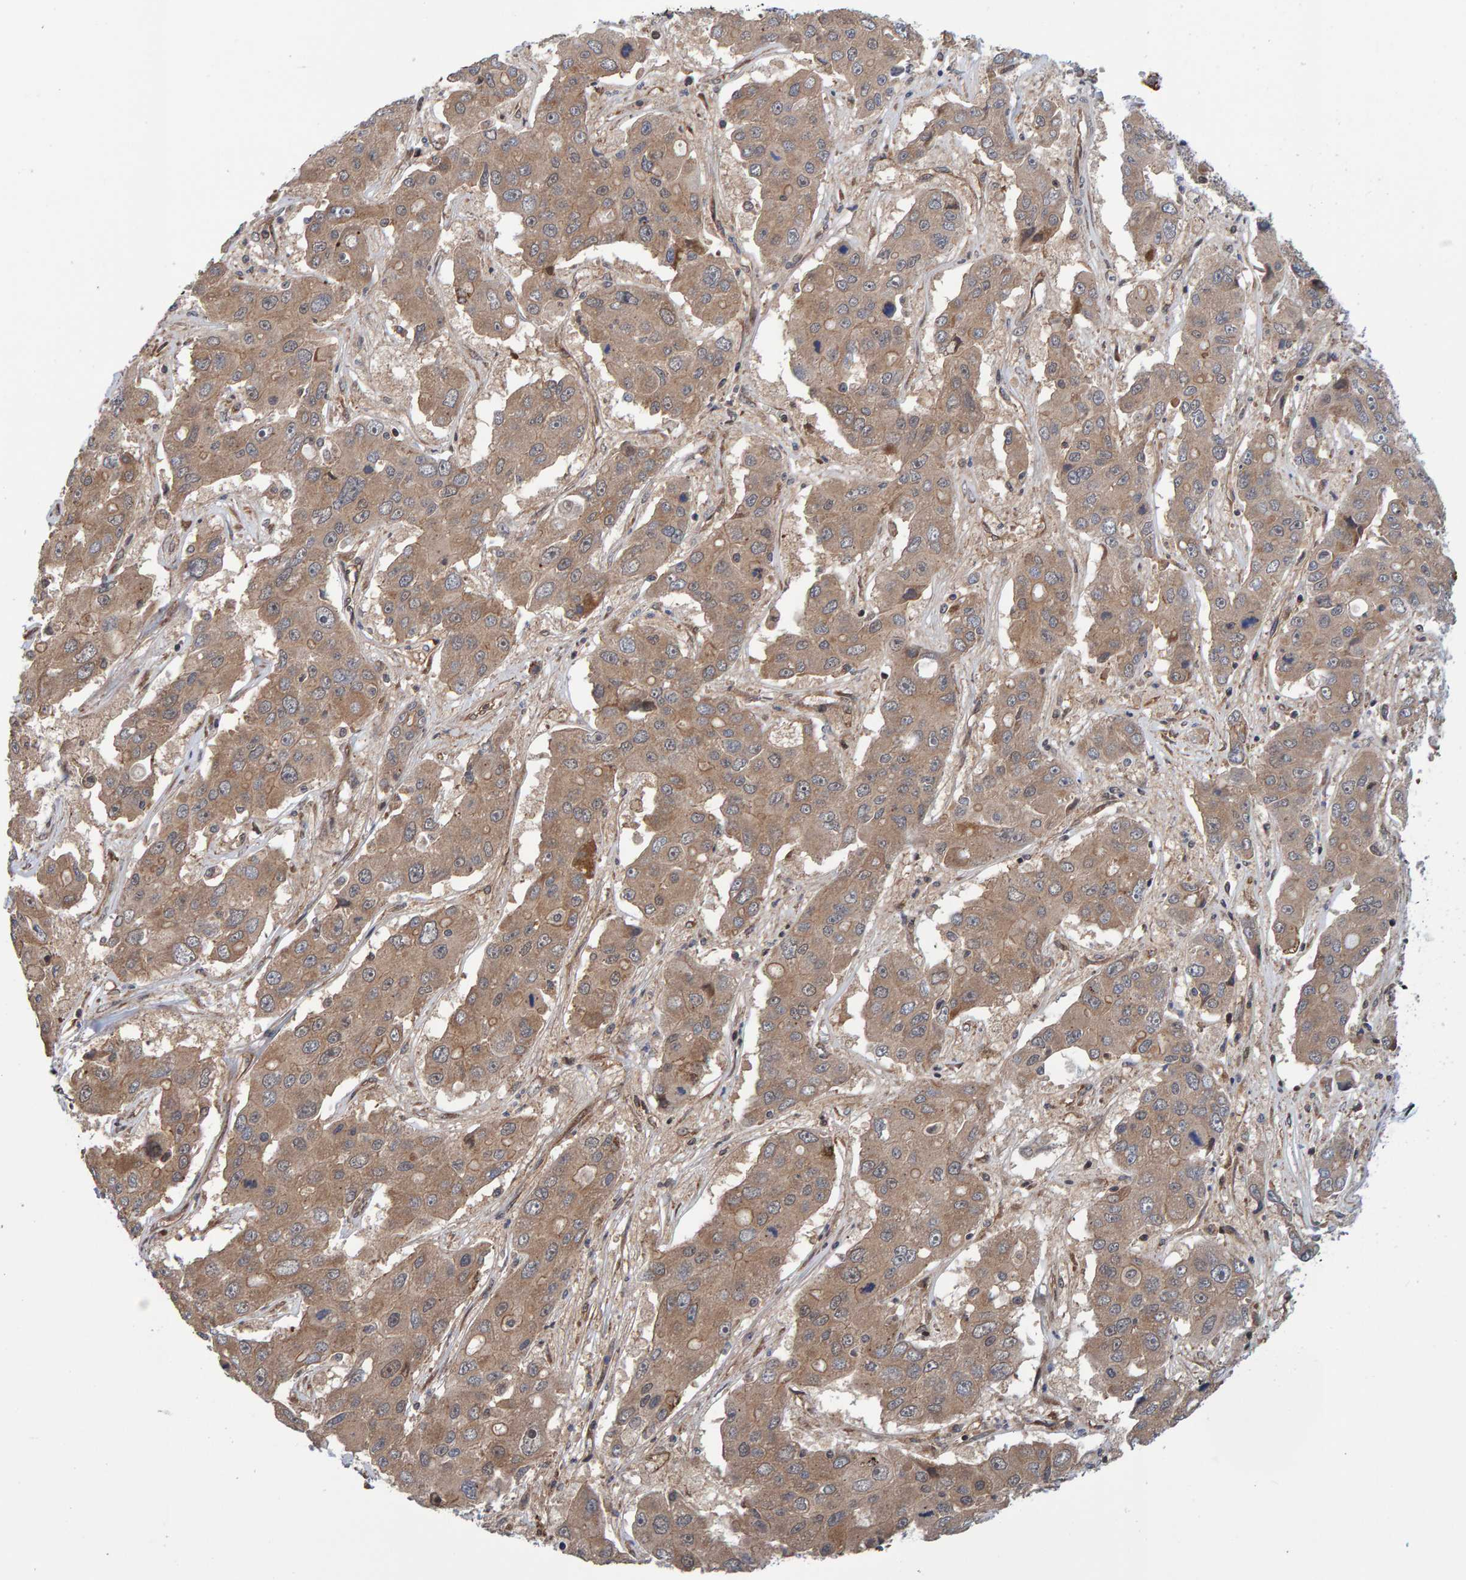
{"staining": {"intensity": "moderate", "quantity": ">75%", "location": "cytoplasmic/membranous"}, "tissue": "liver cancer", "cell_type": "Tumor cells", "image_type": "cancer", "snomed": [{"axis": "morphology", "description": "Cholangiocarcinoma"}, {"axis": "topography", "description": "Liver"}], "caption": "Cholangiocarcinoma (liver) was stained to show a protein in brown. There is medium levels of moderate cytoplasmic/membranous staining in approximately >75% of tumor cells.", "gene": "SCRN2", "patient": {"sex": "male", "age": 67}}